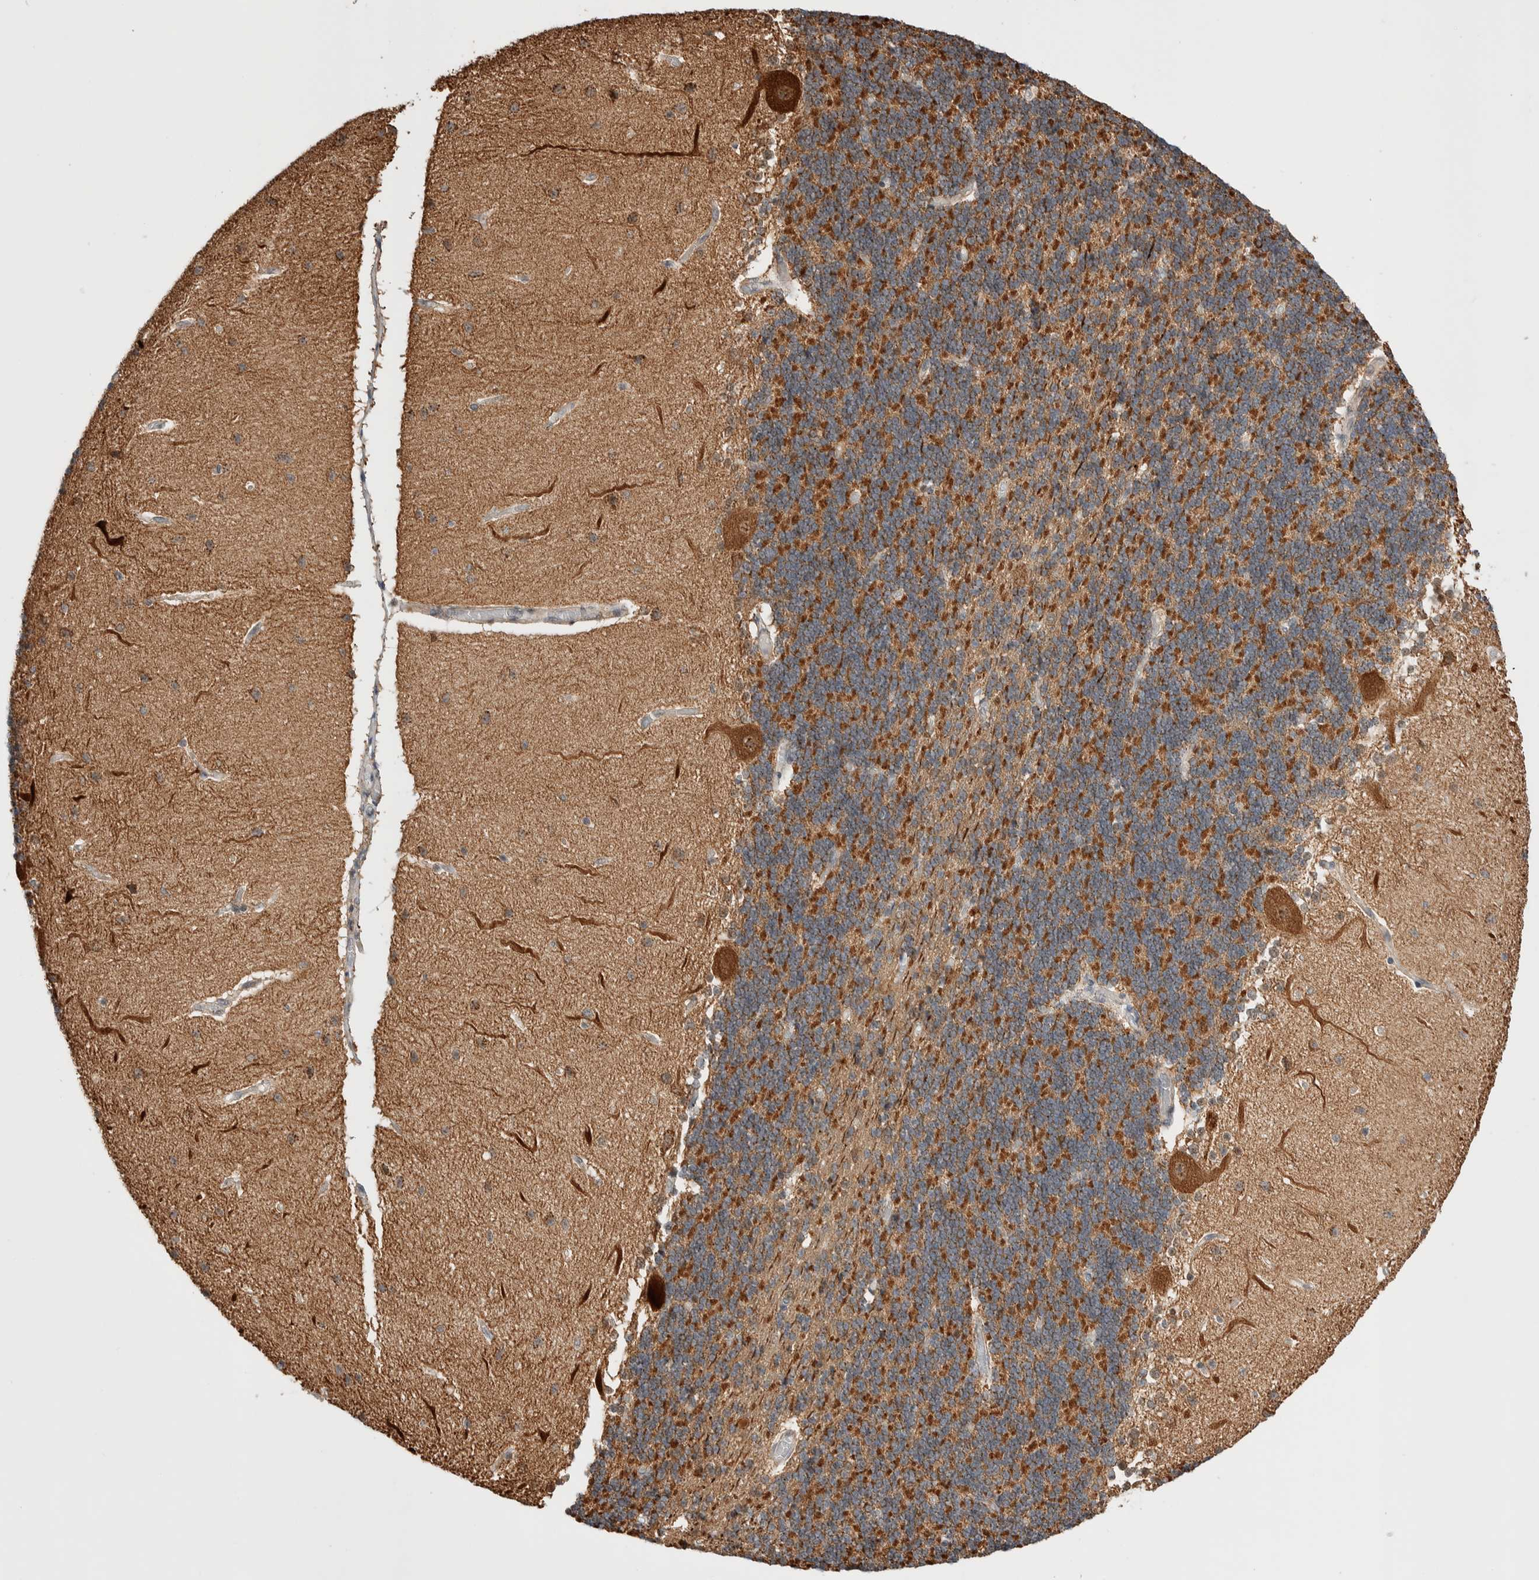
{"staining": {"intensity": "strong", "quantity": "<25%", "location": "cytoplasmic/membranous"}, "tissue": "cerebellum", "cell_type": "Cells in granular layer", "image_type": "normal", "snomed": [{"axis": "morphology", "description": "Normal tissue, NOS"}, {"axis": "topography", "description": "Cerebellum"}], "caption": "Immunohistochemistry (IHC) of unremarkable human cerebellum reveals medium levels of strong cytoplasmic/membranous expression in about <25% of cells in granular layer.", "gene": "ZNF695", "patient": {"sex": "female", "age": 54}}